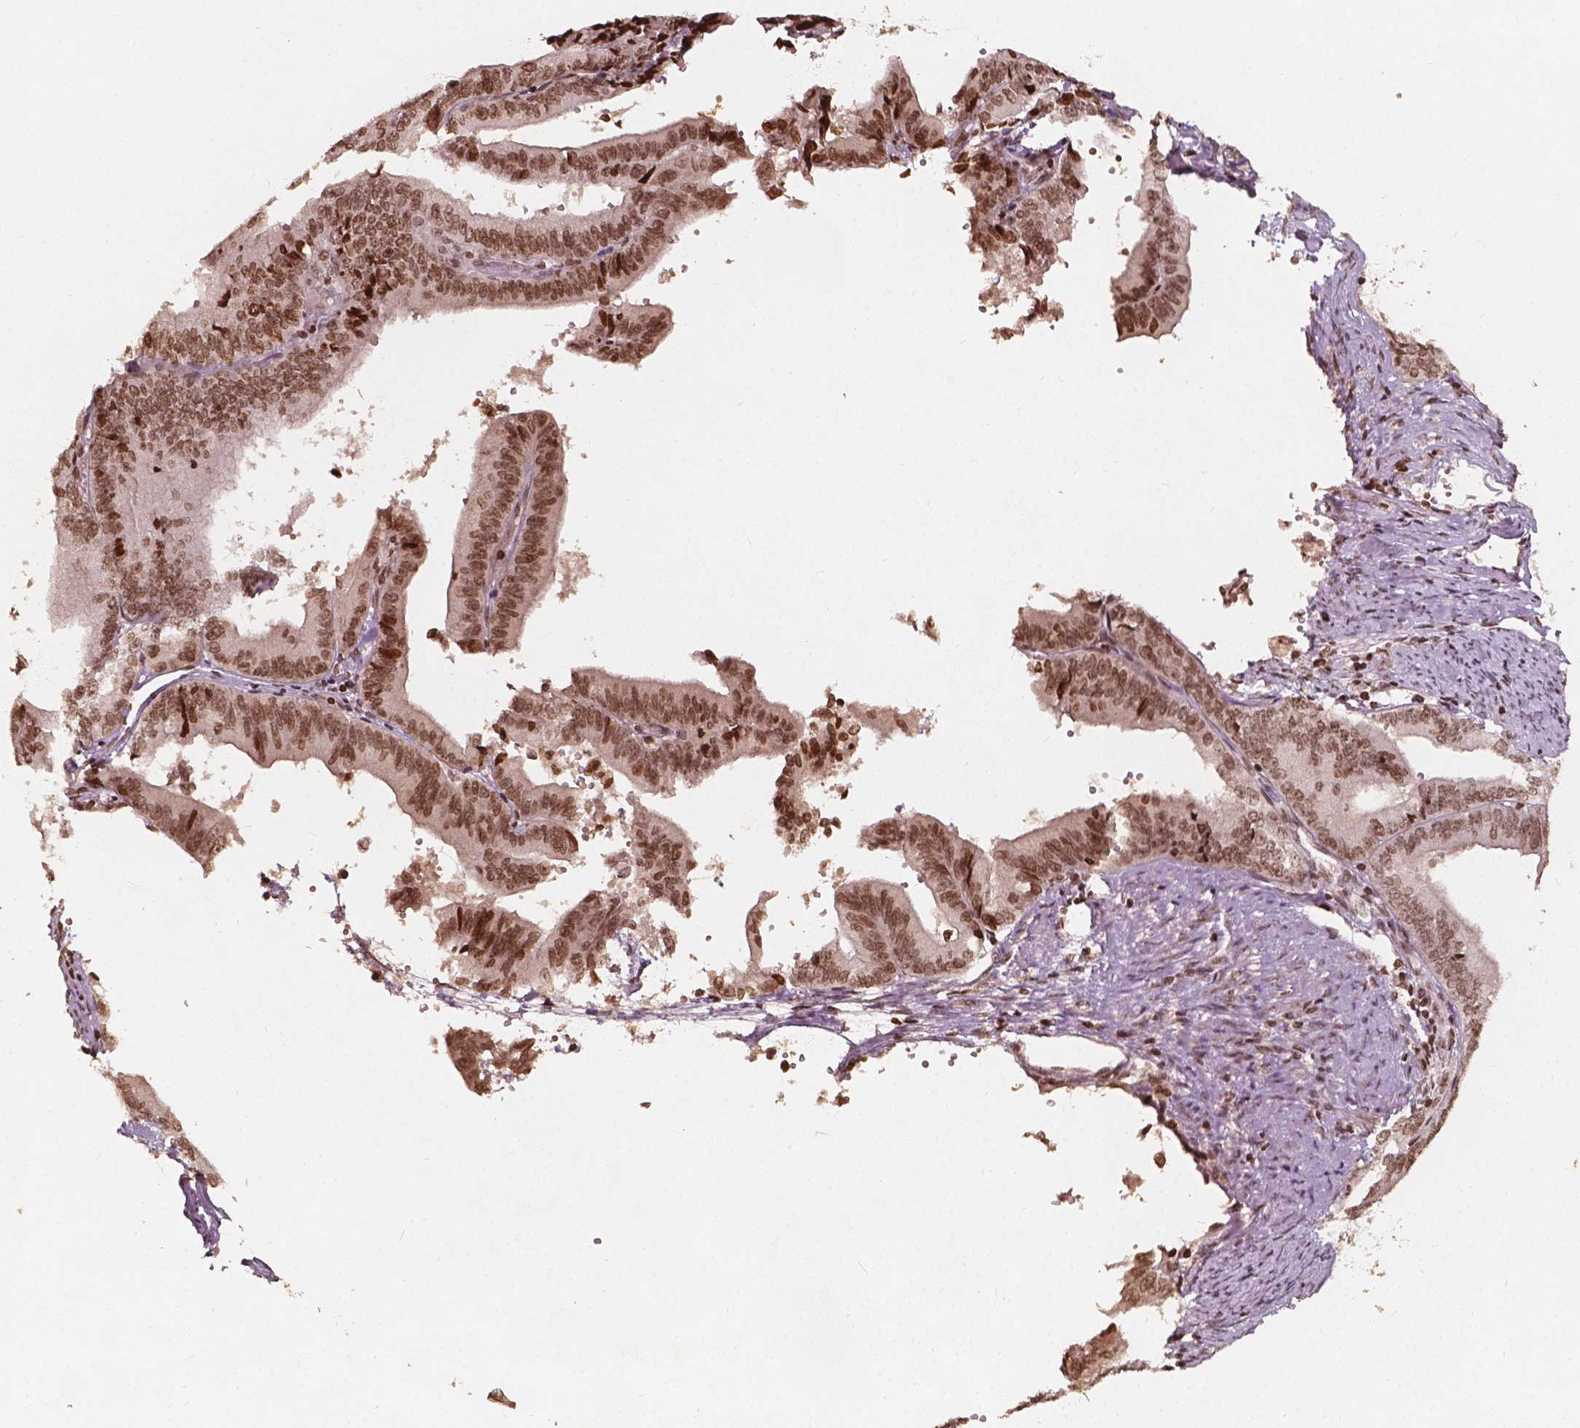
{"staining": {"intensity": "moderate", "quantity": ">75%", "location": "nuclear"}, "tissue": "endometrial cancer", "cell_type": "Tumor cells", "image_type": "cancer", "snomed": [{"axis": "morphology", "description": "Adenocarcinoma, NOS"}, {"axis": "topography", "description": "Endometrium"}], "caption": "Immunohistochemical staining of human adenocarcinoma (endometrial) exhibits medium levels of moderate nuclear protein positivity in about >75% of tumor cells.", "gene": "H3C14", "patient": {"sex": "female", "age": 65}}